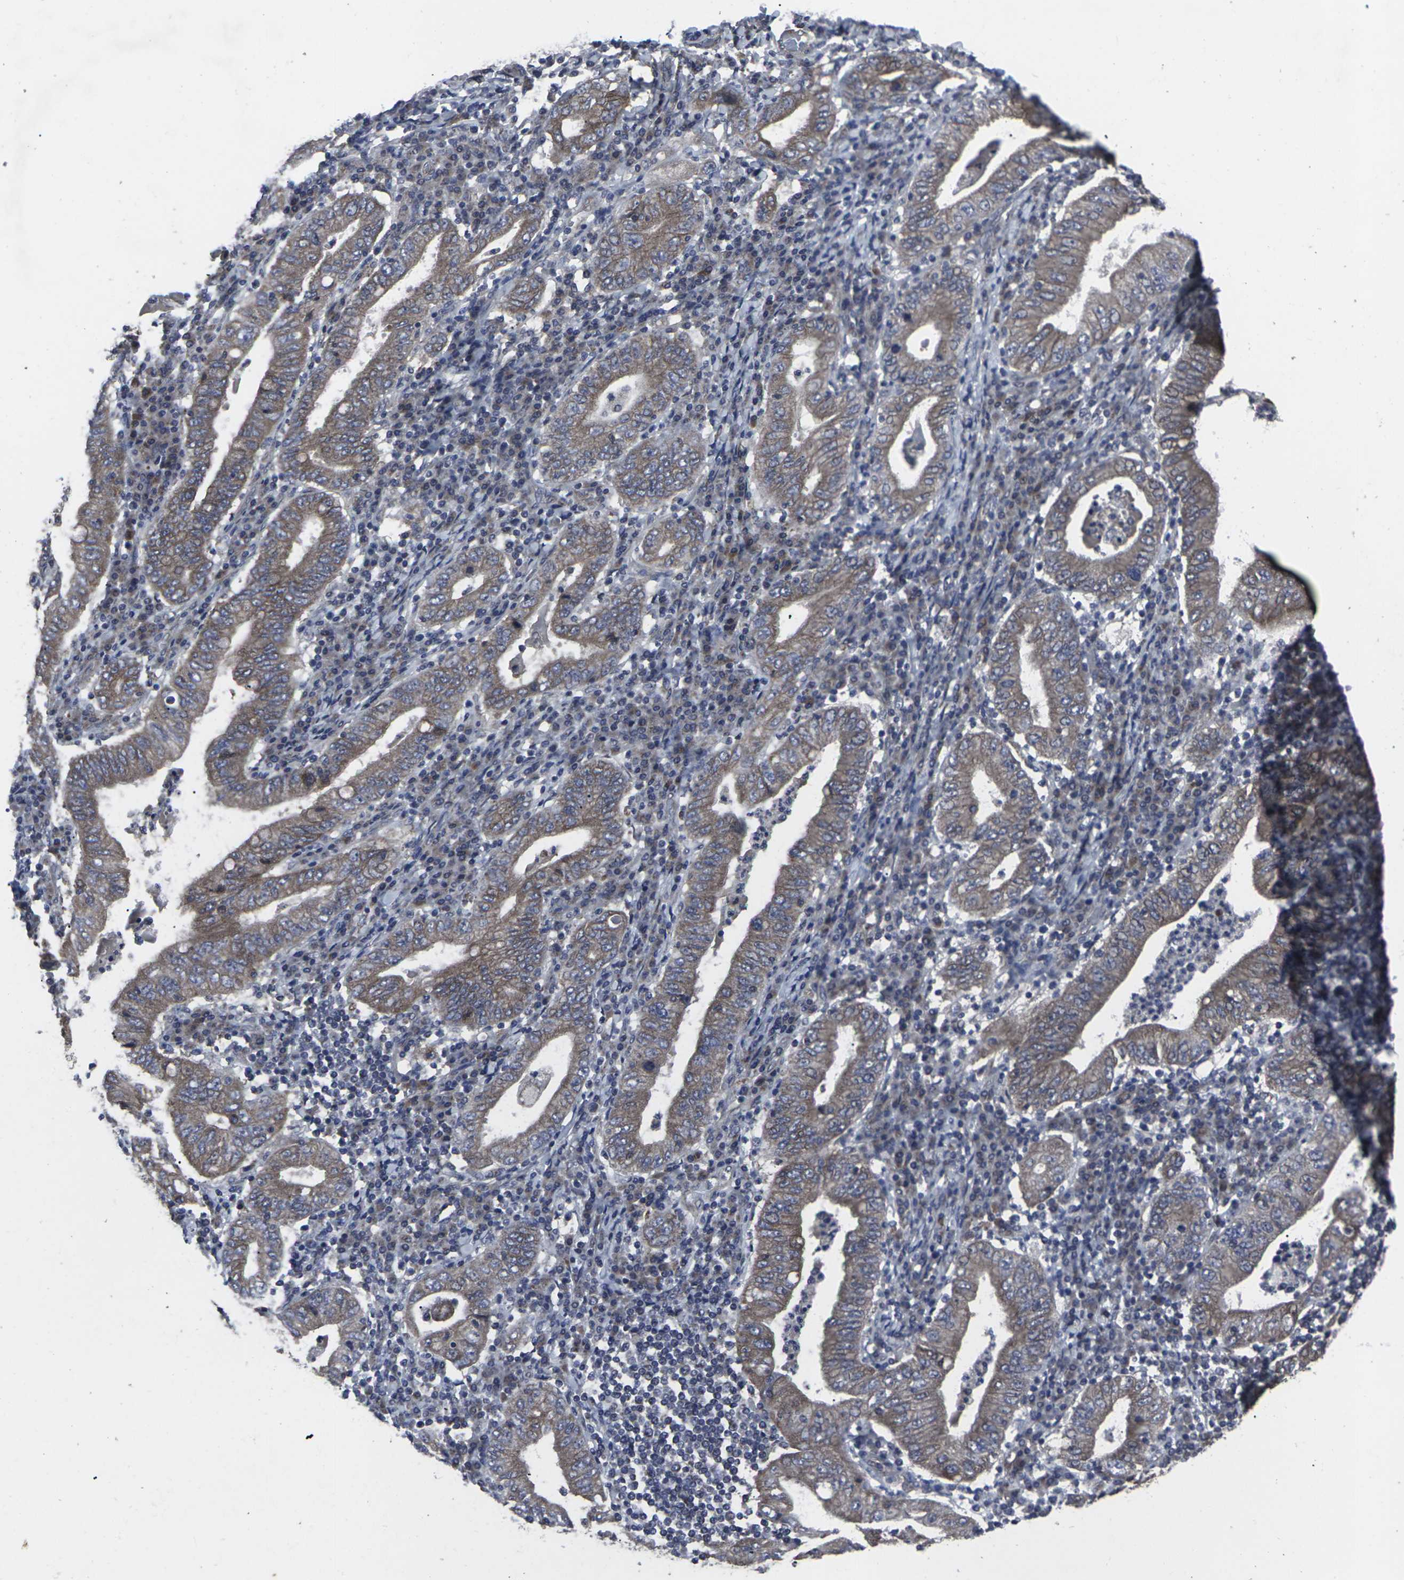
{"staining": {"intensity": "moderate", "quantity": ">75%", "location": "cytoplasmic/membranous"}, "tissue": "stomach cancer", "cell_type": "Tumor cells", "image_type": "cancer", "snomed": [{"axis": "morphology", "description": "Normal tissue, NOS"}, {"axis": "morphology", "description": "Adenocarcinoma, NOS"}, {"axis": "topography", "description": "Esophagus"}, {"axis": "topography", "description": "Stomach, upper"}, {"axis": "topography", "description": "Peripheral nerve tissue"}], "caption": "Approximately >75% of tumor cells in stomach adenocarcinoma display moderate cytoplasmic/membranous protein positivity as visualized by brown immunohistochemical staining.", "gene": "MAPKAPK2", "patient": {"sex": "male", "age": 62}}